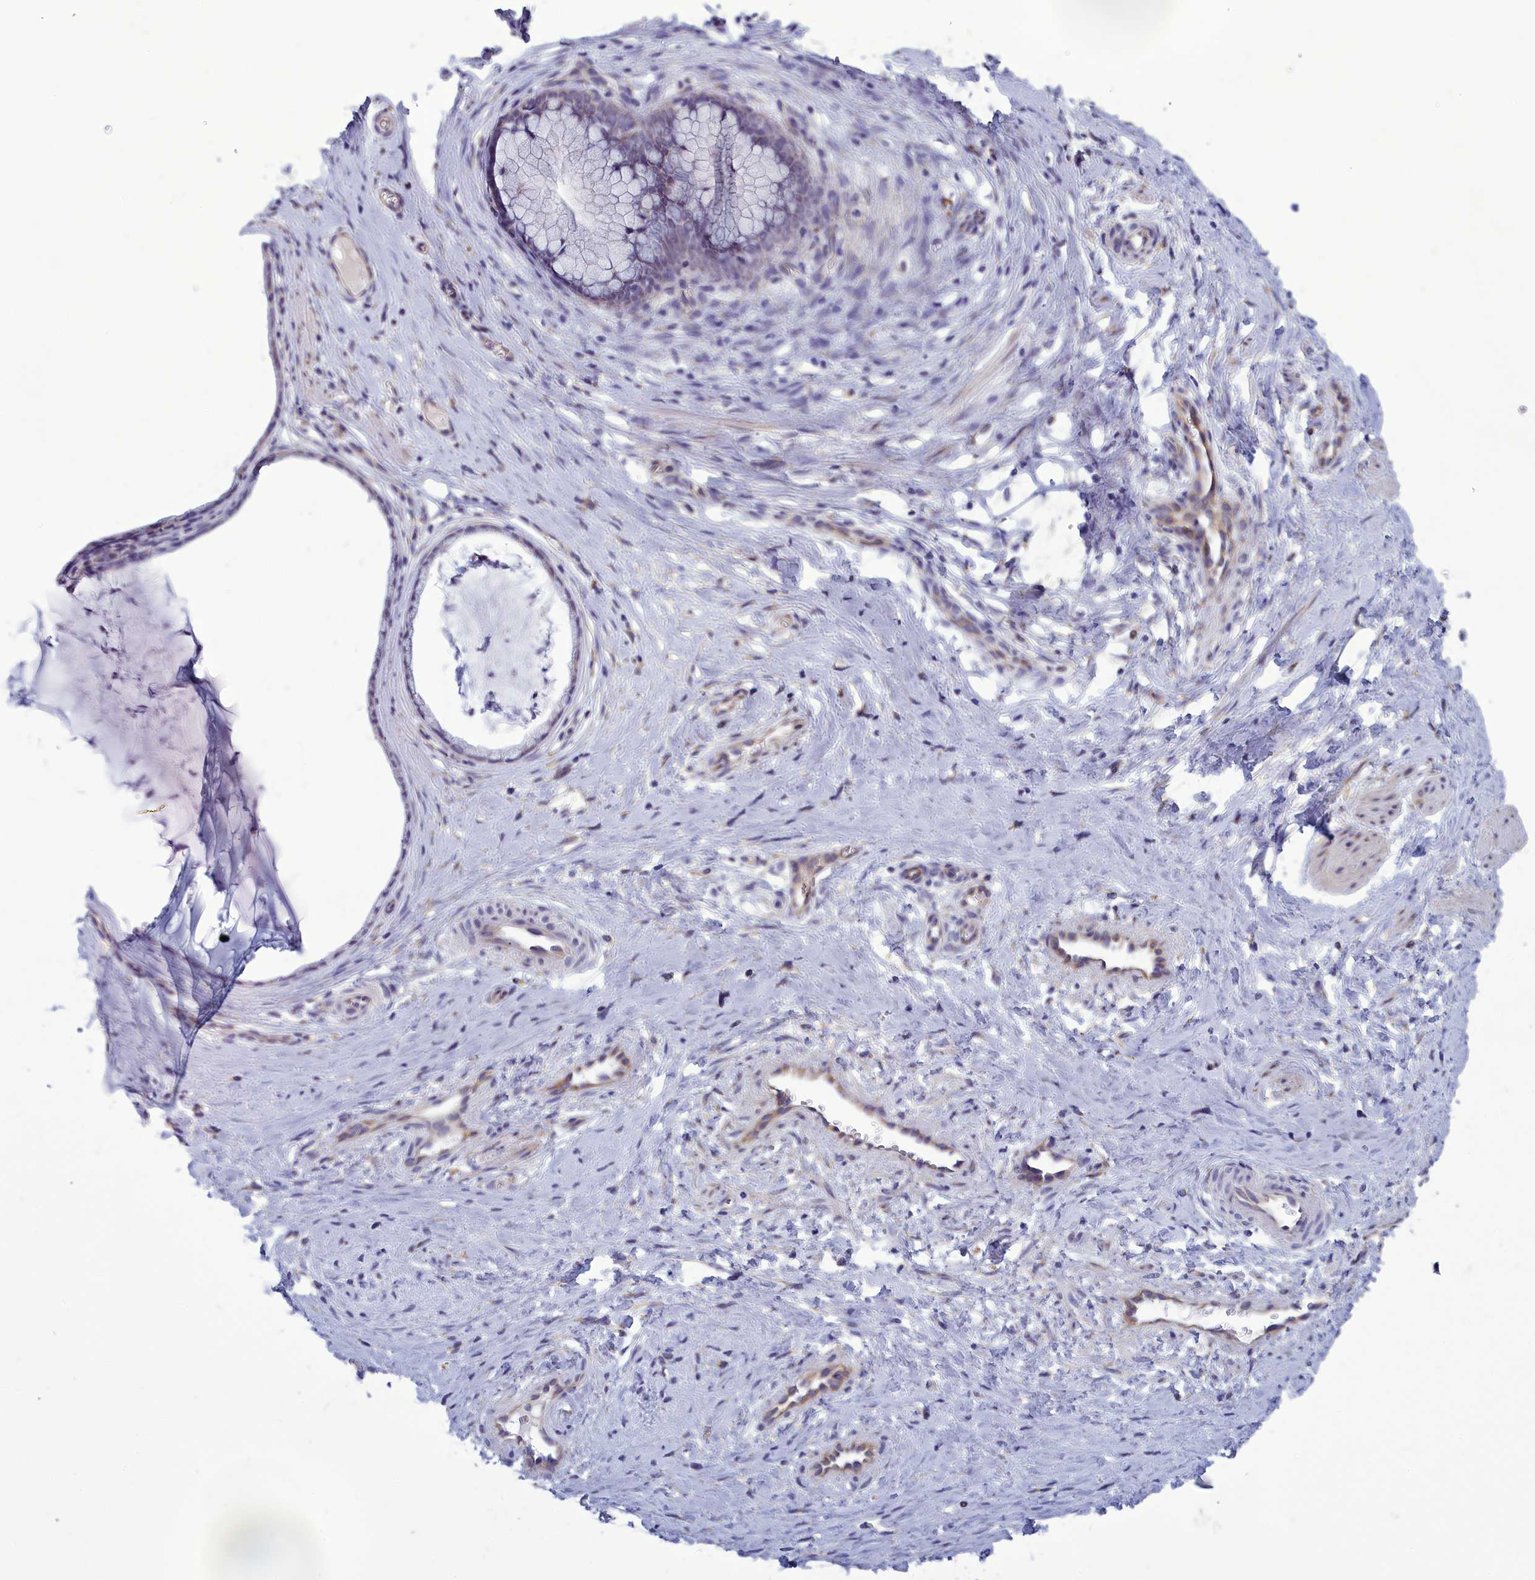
{"staining": {"intensity": "weak", "quantity": "<25%", "location": "cytoplasmic/membranous"}, "tissue": "cervix", "cell_type": "Glandular cells", "image_type": "normal", "snomed": [{"axis": "morphology", "description": "Normal tissue, NOS"}, {"axis": "topography", "description": "Cervix"}], "caption": "This photomicrograph is of benign cervix stained with immunohistochemistry (IHC) to label a protein in brown with the nuclei are counter-stained blue. There is no expression in glandular cells.", "gene": "CENATAC", "patient": {"sex": "female", "age": 36}}